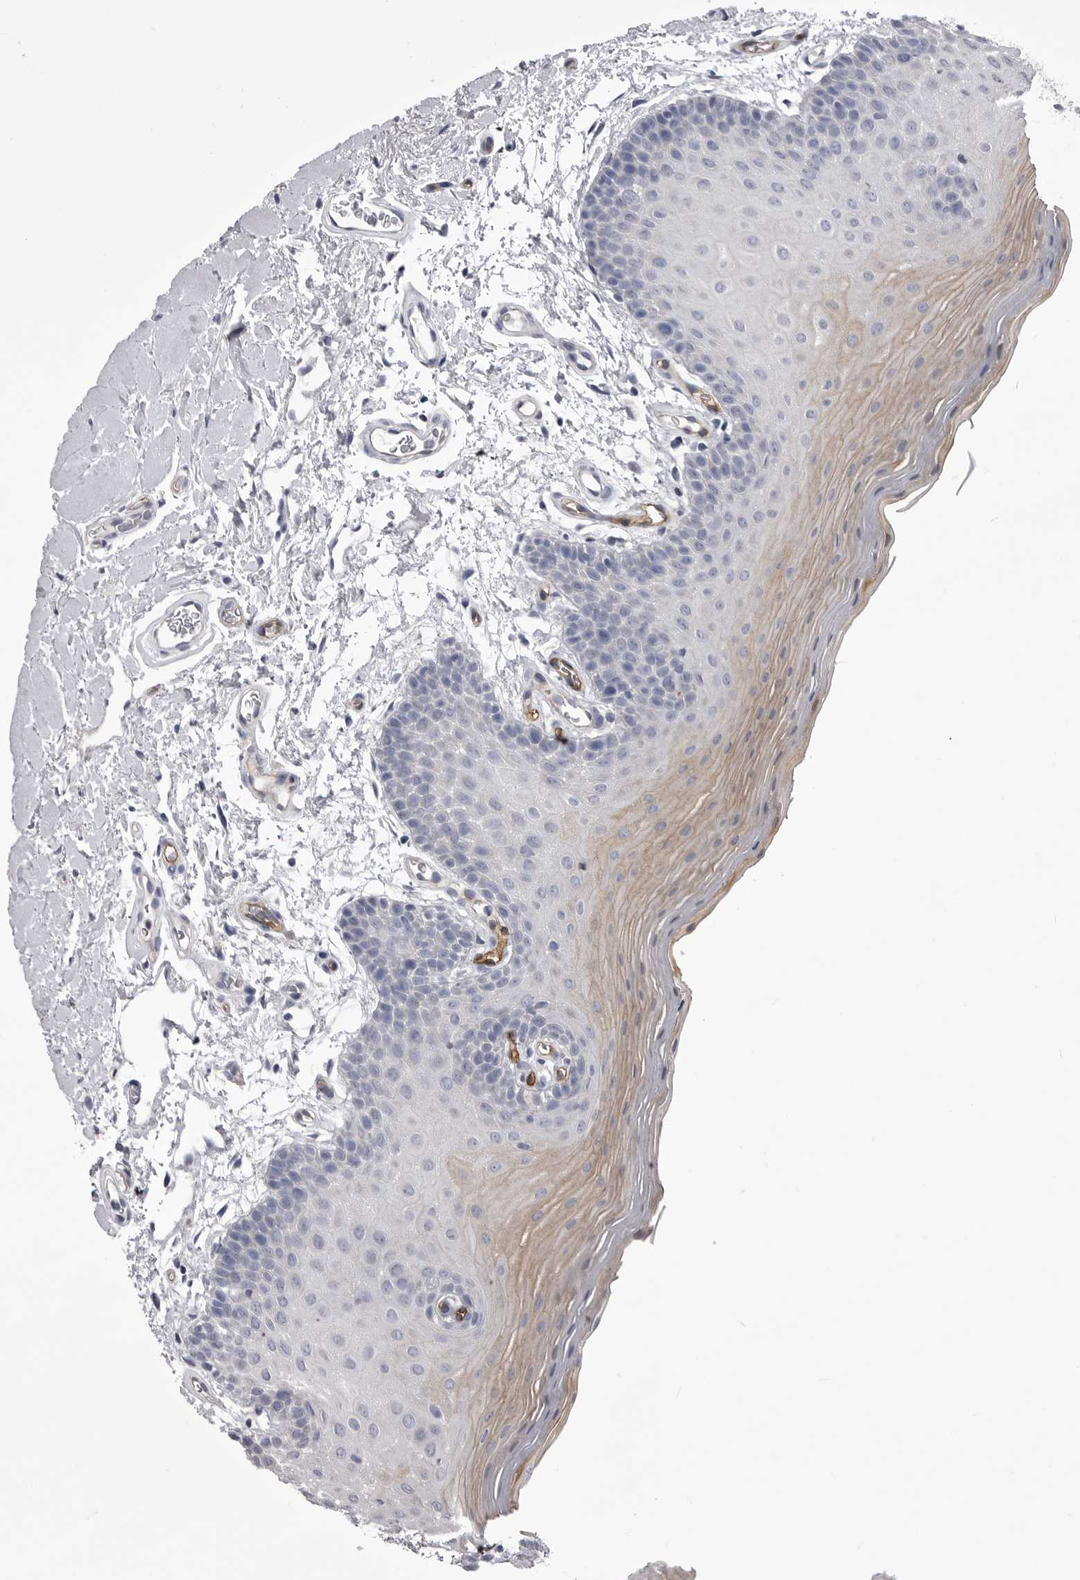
{"staining": {"intensity": "weak", "quantity": "<25%", "location": "cytoplasmic/membranous"}, "tissue": "oral mucosa", "cell_type": "Squamous epithelial cells", "image_type": "normal", "snomed": [{"axis": "morphology", "description": "Normal tissue, NOS"}, {"axis": "topography", "description": "Oral tissue"}], "caption": "DAB immunohistochemical staining of normal oral mucosa displays no significant staining in squamous epithelial cells.", "gene": "OPLAH", "patient": {"sex": "male", "age": 62}}